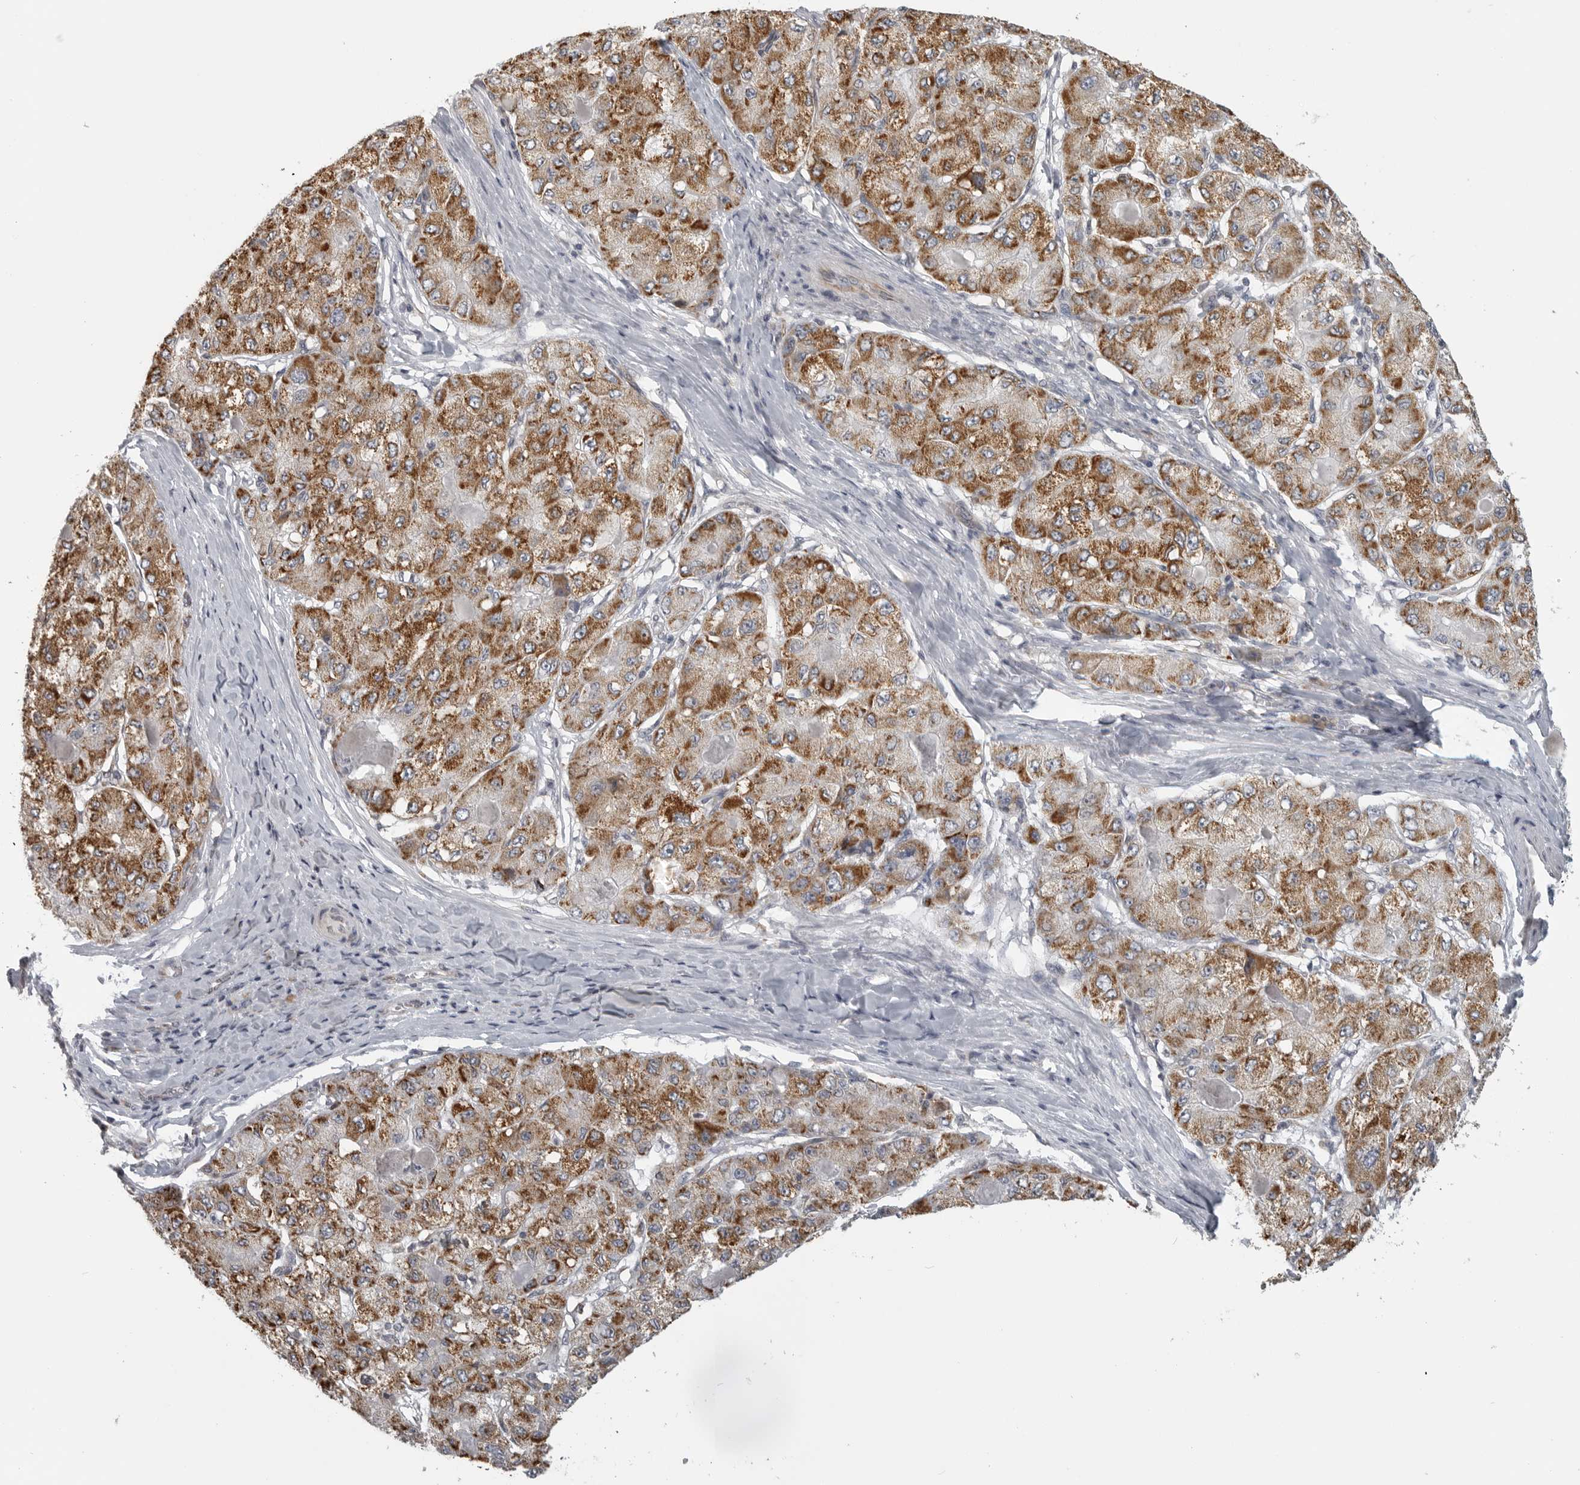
{"staining": {"intensity": "moderate", "quantity": ">75%", "location": "cytoplasmic/membranous"}, "tissue": "liver cancer", "cell_type": "Tumor cells", "image_type": "cancer", "snomed": [{"axis": "morphology", "description": "Carcinoma, Hepatocellular, NOS"}, {"axis": "topography", "description": "Liver"}], "caption": "A brown stain shows moderate cytoplasmic/membranous positivity of a protein in human liver cancer tumor cells.", "gene": "RXFP3", "patient": {"sex": "male", "age": 80}}